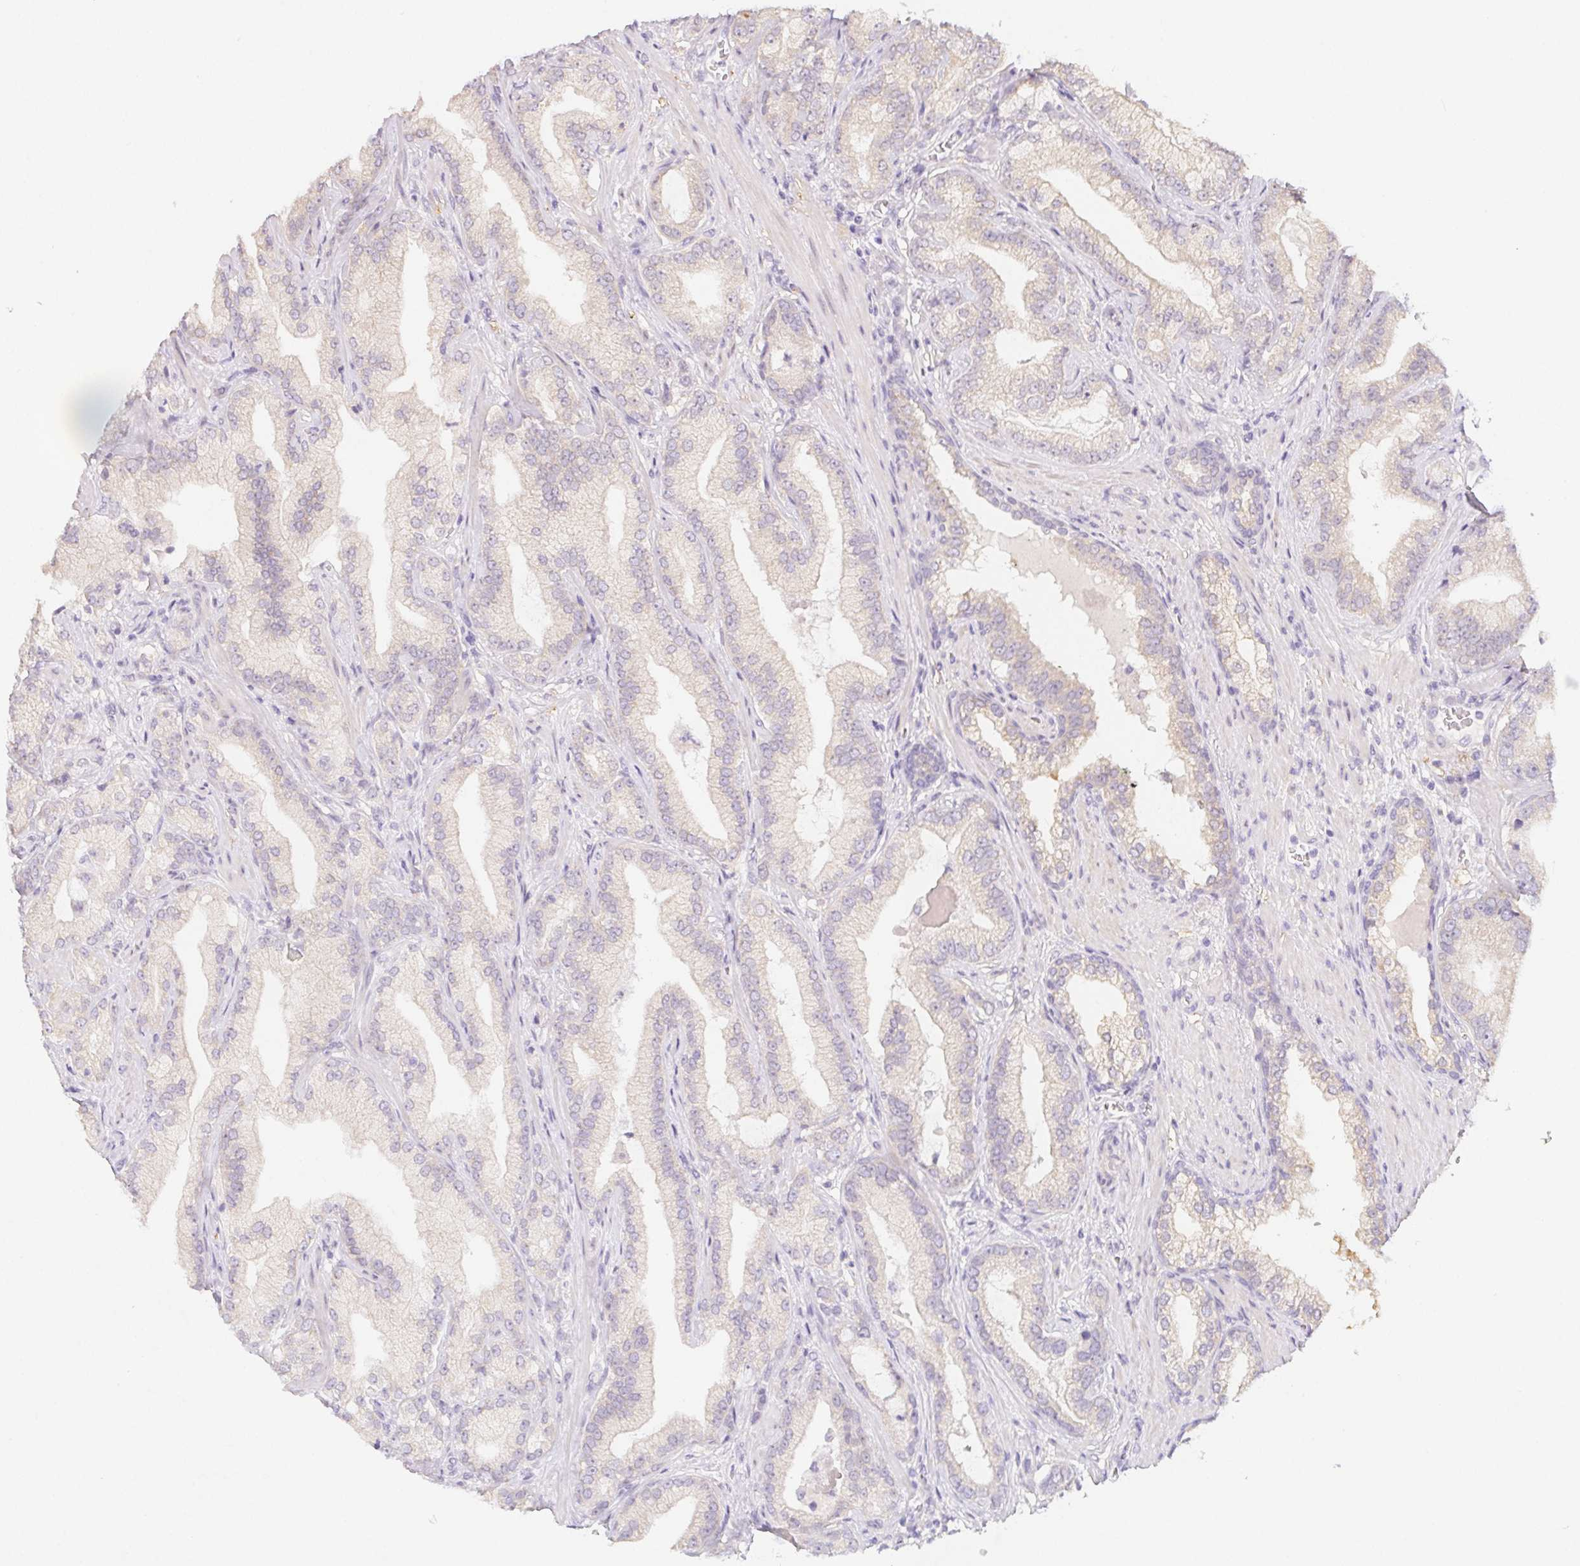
{"staining": {"intensity": "weak", "quantity": "<25%", "location": "cytoplasmic/membranous"}, "tissue": "prostate cancer", "cell_type": "Tumor cells", "image_type": "cancer", "snomed": [{"axis": "morphology", "description": "Adenocarcinoma, Low grade"}, {"axis": "topography", "description": "Prostate"}], "caption": "IHC micrograph of neoplastic tissue: human prostate cancer stained with DAB (3,3'-diaminobenzidine) reveals no significant protein expression in tumor cells.", "gene": "ZBBX", "patient": {"sex": "male", "age": 62}}